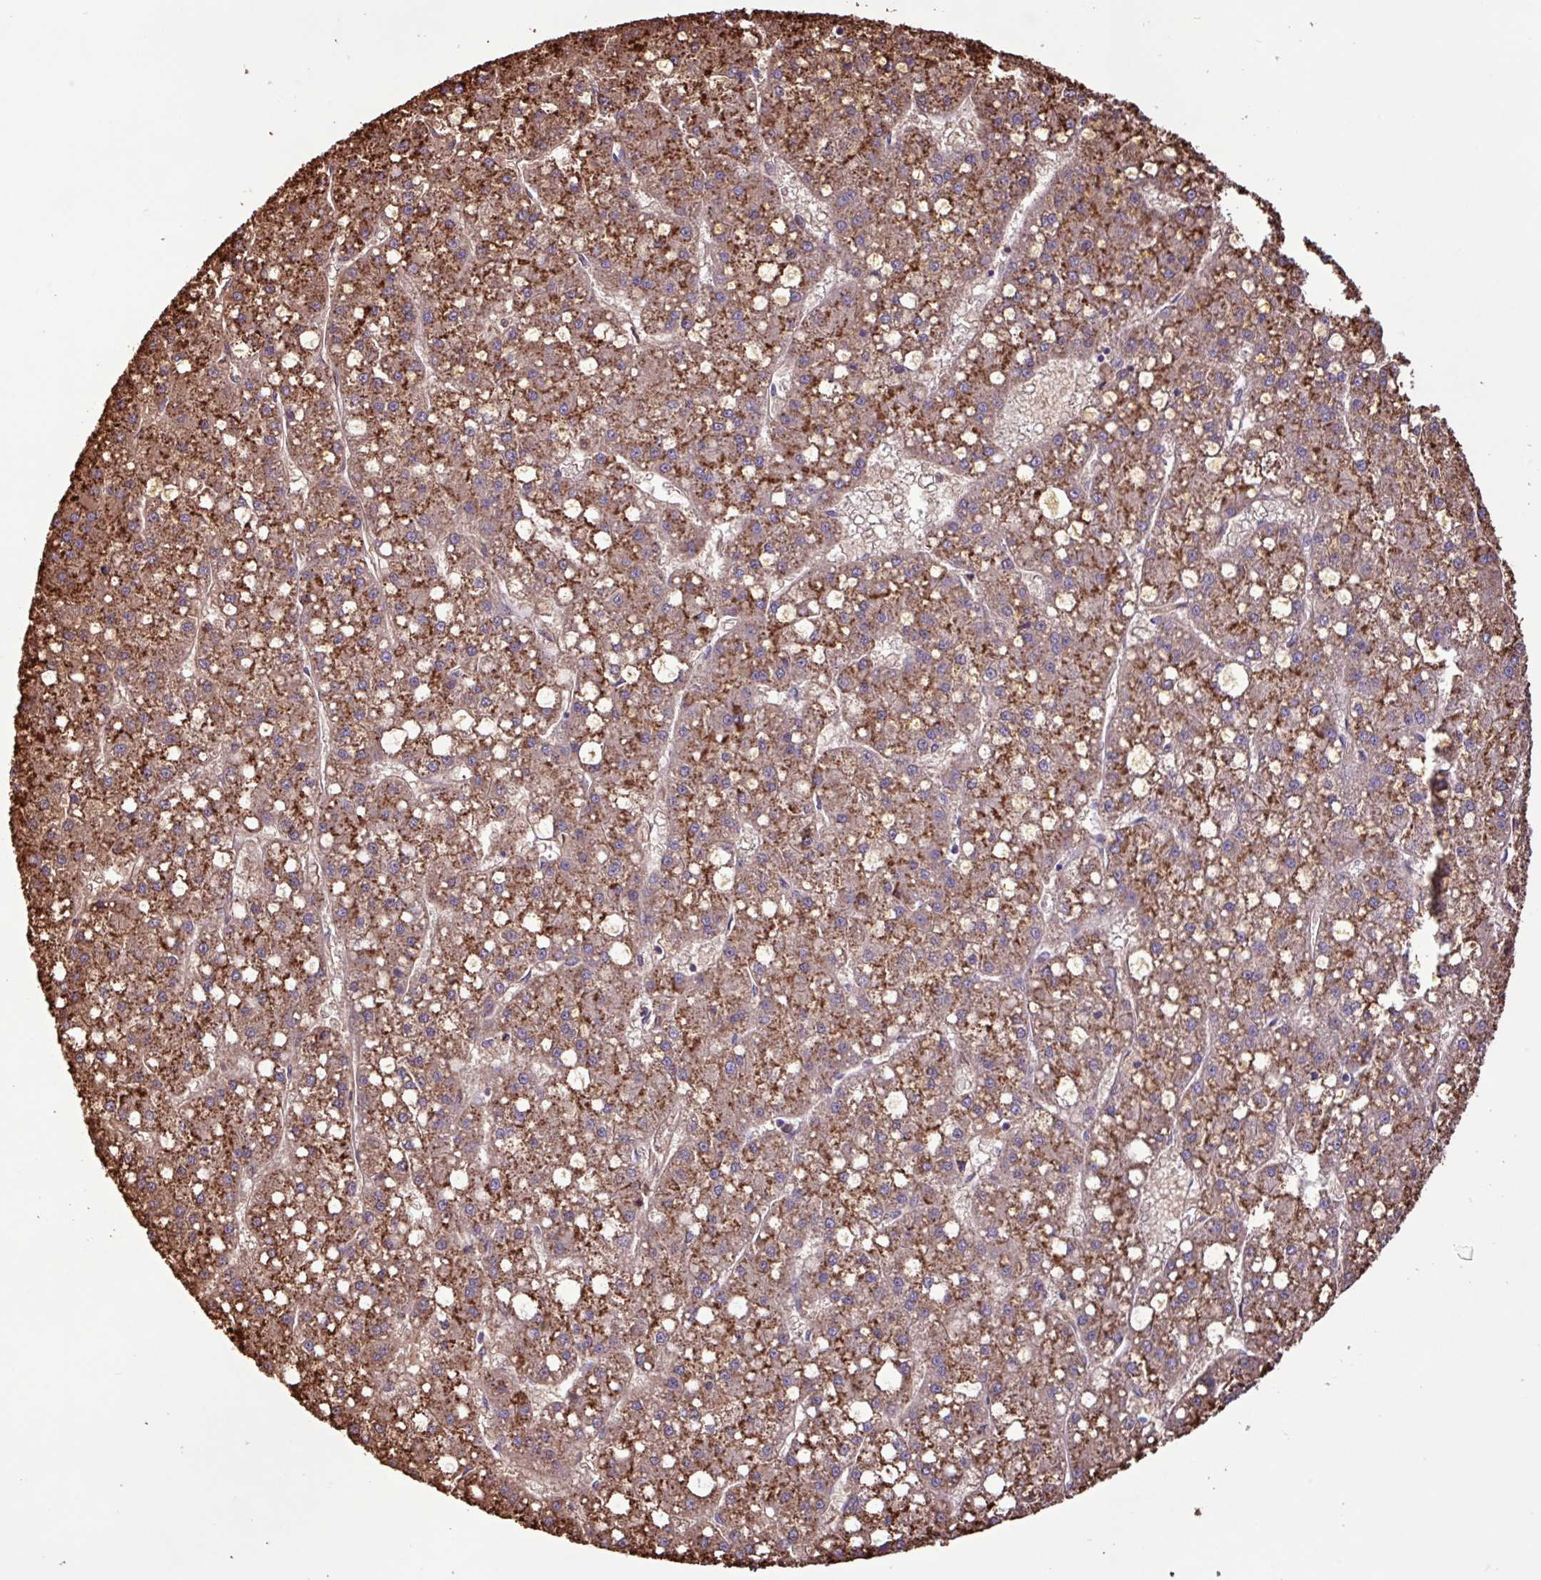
{"staining": {"intensity": "moderate", "quantity": ">75%", "location": "cytoplasmic/membranous"}, "tissue": "liver cancer", "cell_type": "Tumor cells", "image_type": "cancer", "snomed": [{"axis": "morphology", "description": "Carcinoma, Hepatocellular, NOS"}, {"axis": "topography", "description": "Liver"}], "caption": "Immunohistochemical staining of liver hepatocellular carcinoma reveals medium levels of moderate cytoplasmic/membranous protein positivity in about >75% of tumor cells. (Stains: DAB in brown, nuclei in blue, Microscopy: brightfield microscopy at high magnification).", "gene": "CHST11", "patient": {"sex": "male", "age": 67}}